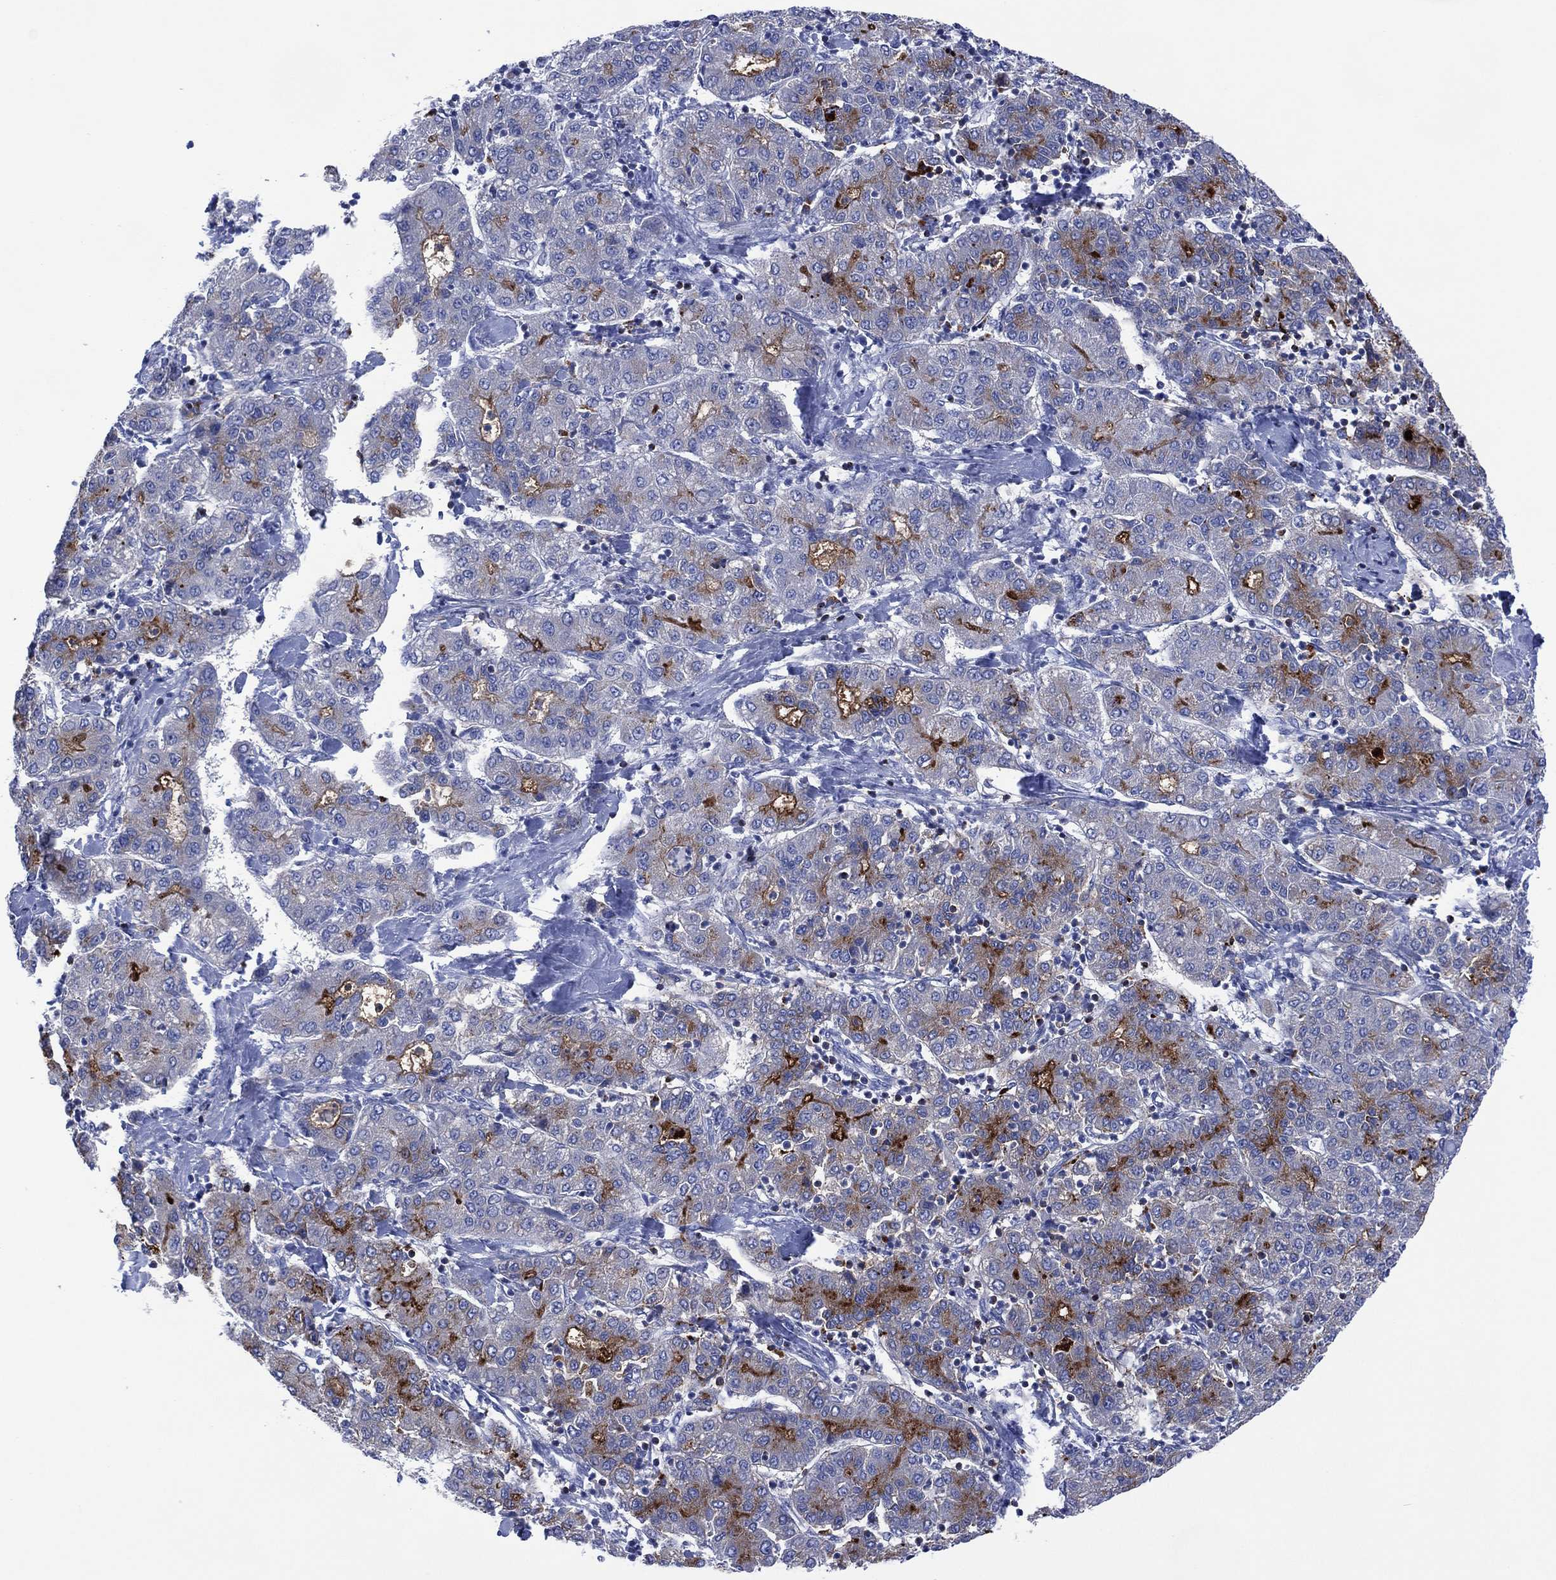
{"staining": {"intensity": "strong", "quantity": "<25%", "location": "cytoplasmic/membranous"}, "tissue": "liver cancer", "cell_type": "Tumor cells", "image_type": "cancer", "snomed": [{"axis": "morphology", "description": "Carcinoma, Hepatocellular, NOS"}, {"axis": "topography", "description": "Liver"}], "caption": "Immunohistochemistry (IHC) photomicrograph of human liver hepatocellular carcinoma stained for a protein (brown), which displays medium levels of strong cytoplasmic/membranous positivity in approximately <25% of tumor cells.", "gene": "DPP4", "patient": {"sex": "male", "age": 65}}